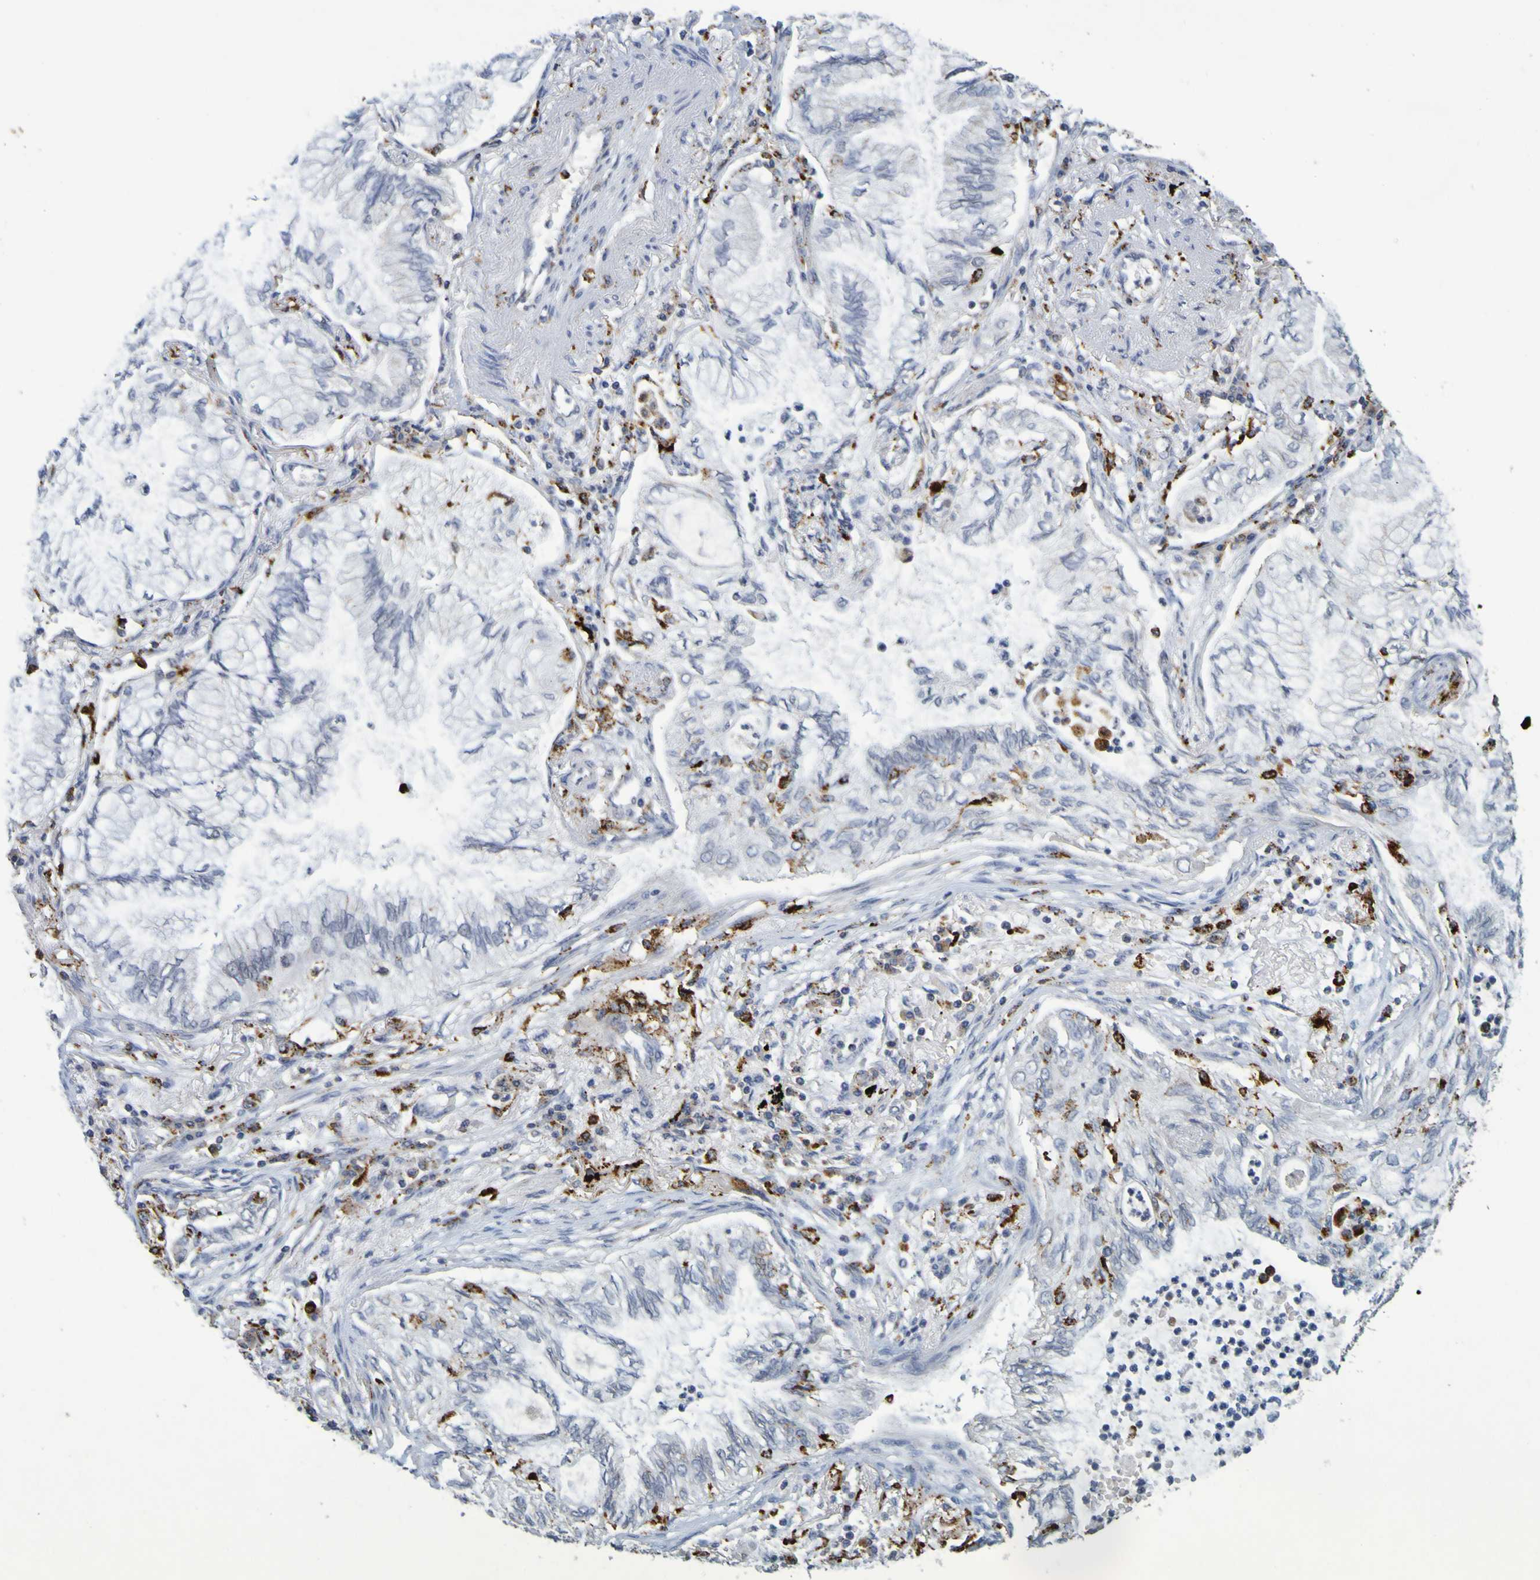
{"staining": {"intensity": "negative", "quantity": "none", "location": "none"}, "tissue": "lung cancer", "cell_type": "Tumor cells", "image_type": "cancer", "snomed": [{"axis": "morphology", "description": "Normal tissue, NOS"}, {"axis": "morphology", "description": "Adenocarcinoma, NOS"}, {"axis": "topography", "description": "Bronchus"}, {"axis": "topography", "description": "Lung"}], "caption": "The immunohistochemistry (IHC) photomicrograph has no significant positivity in tumor cells of lung cancer tissue. Nuclei are stained in blue.", "gene": "TPH1", "patient": {"sex": "female", "age": 70}}